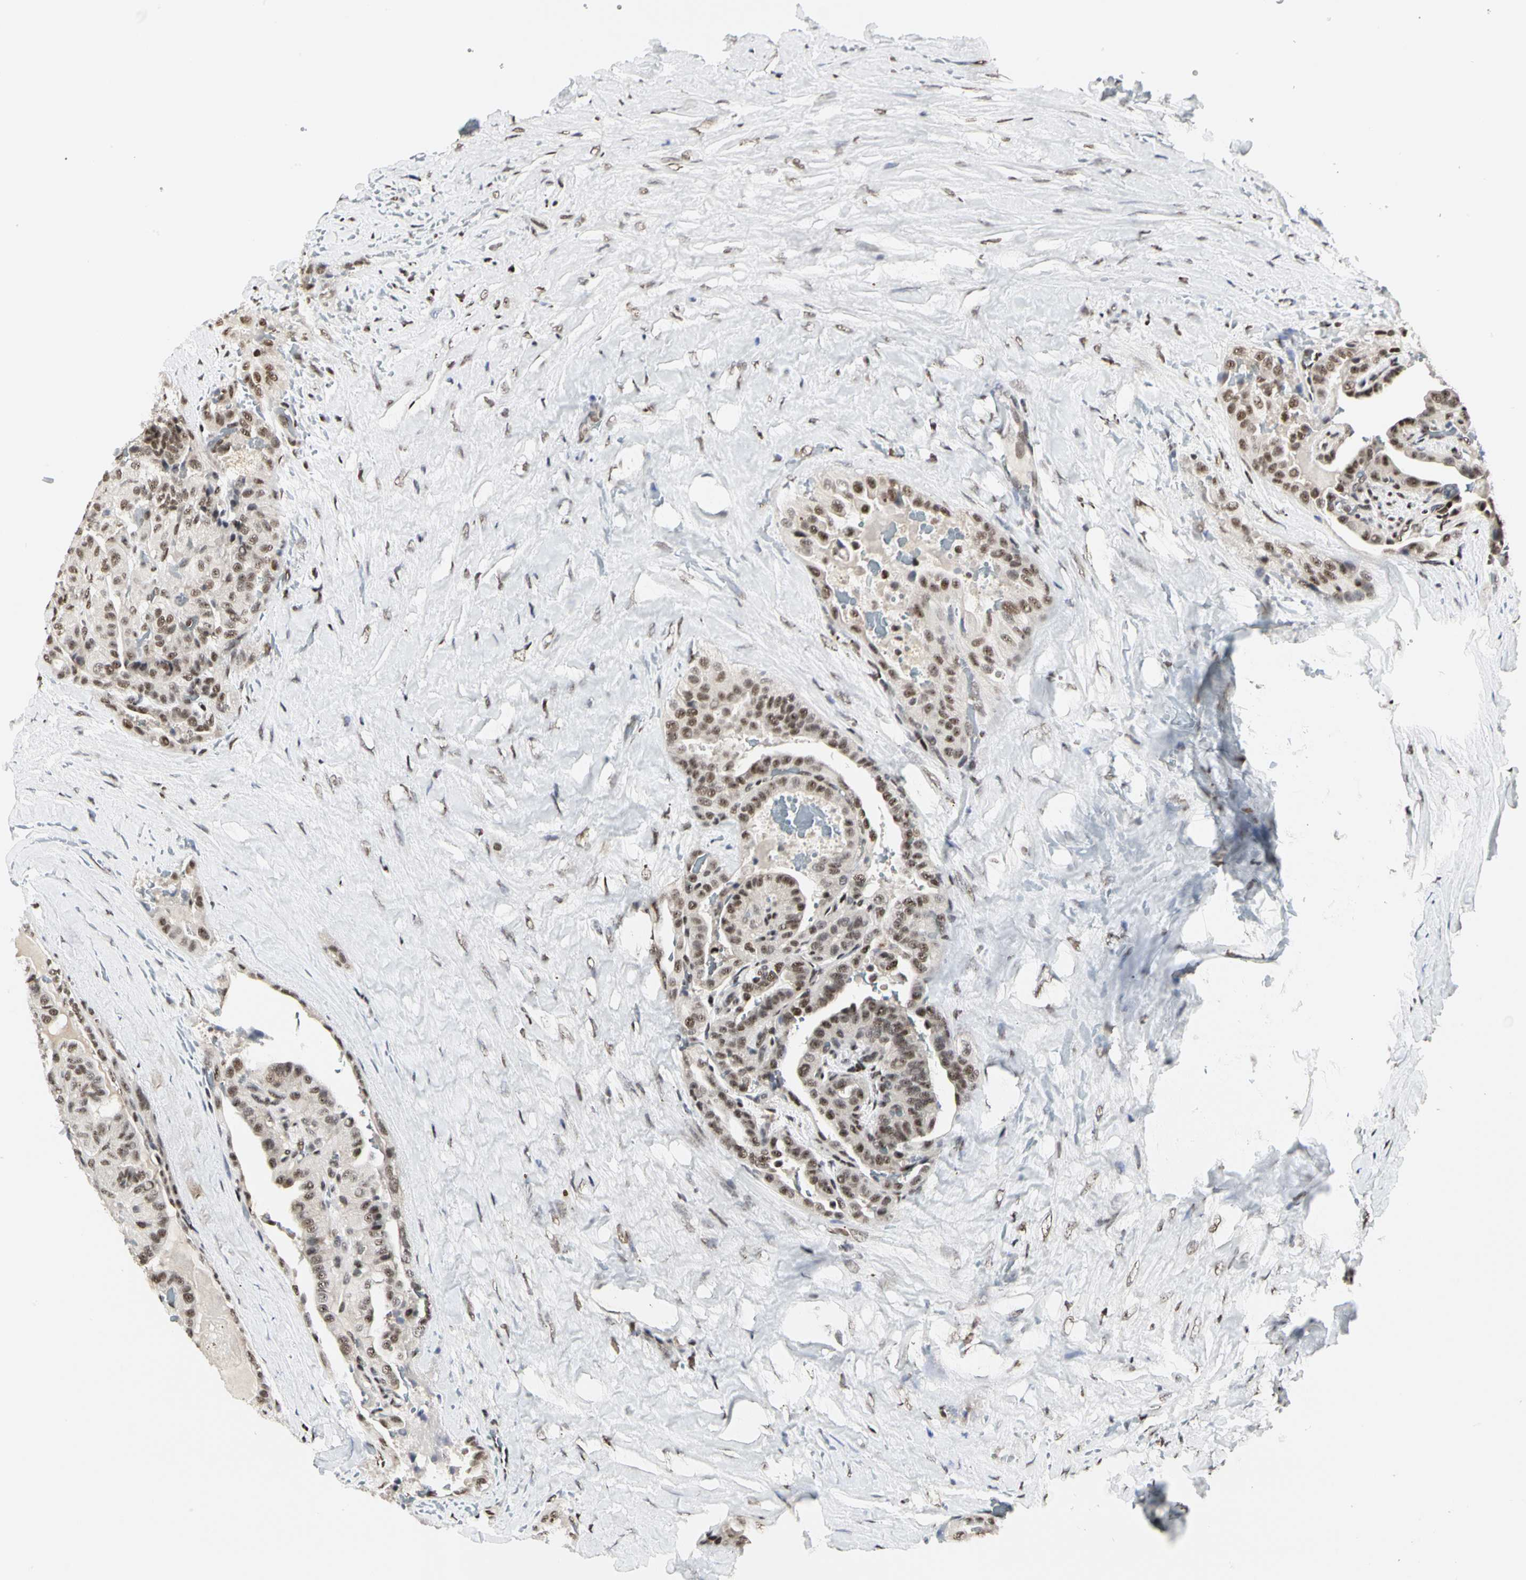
{"staining": {"intensity": "moderate", "quantity": "25%-75%", "location": "nuclear"}, "tissue": "thyroid cancer", "cell_type": "Tumor cells", "image_type": "cancer", "snomed": [{"axis": "morphology", "description": "Papillary adenocarcinoma, NOS"}, {"axis": "topography", "description": "Thyroid gland"}], "caption": "Protein analysis of thyroid papillary adenocarcinoma tissue demonstrates moderate nuclear staining in about 25%-75% of tumor cells. Nuclei are stained in blue.", "gene": "PRMT3", "patient": {"sex": "male", "age": 77}}